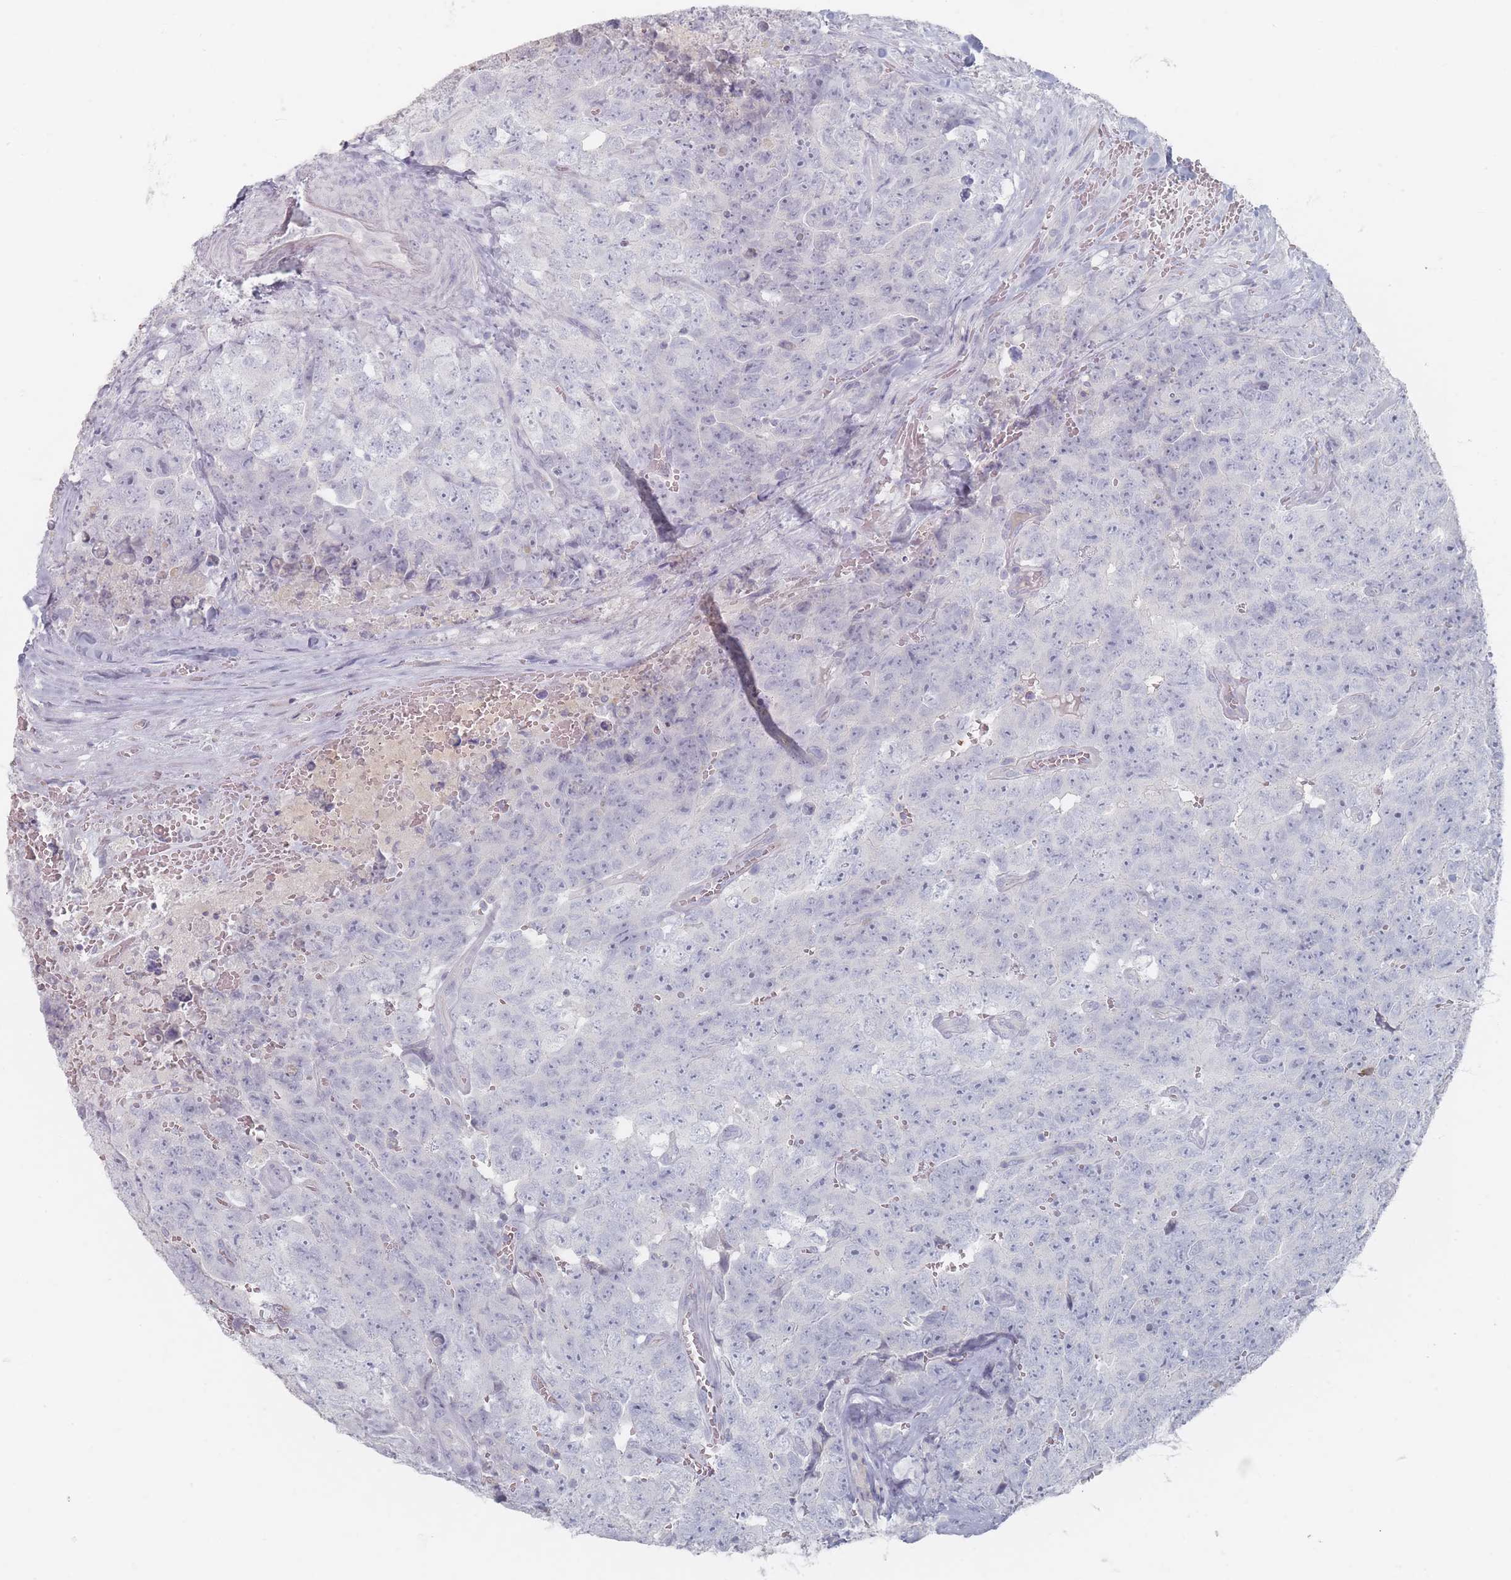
{"staining": {"intensity": "negative", "quantity": "none", "location": "none"}, "tissue": "testis cancer", "cell_type": "Tumor cells", "image_type": "cancer", "snomed": [{"axis": "morphology", "description": "Seminoma, NOS"}, {"axis": "morphology", "description": "Teratoma, malignant, NOS"}, {"axis": "topography", "description": "Testis"}], "caption": "This histopathology image is of malignant teratoma (testis) stained with immunohistochemistry (IHC) to label a protein in brown with the nuclei are counter-stained blue. There is no positivity in tumor cells. Nuclei are stained in blue.", "gene": "CD37", "patient": {"sex": "male", "age": 34}}